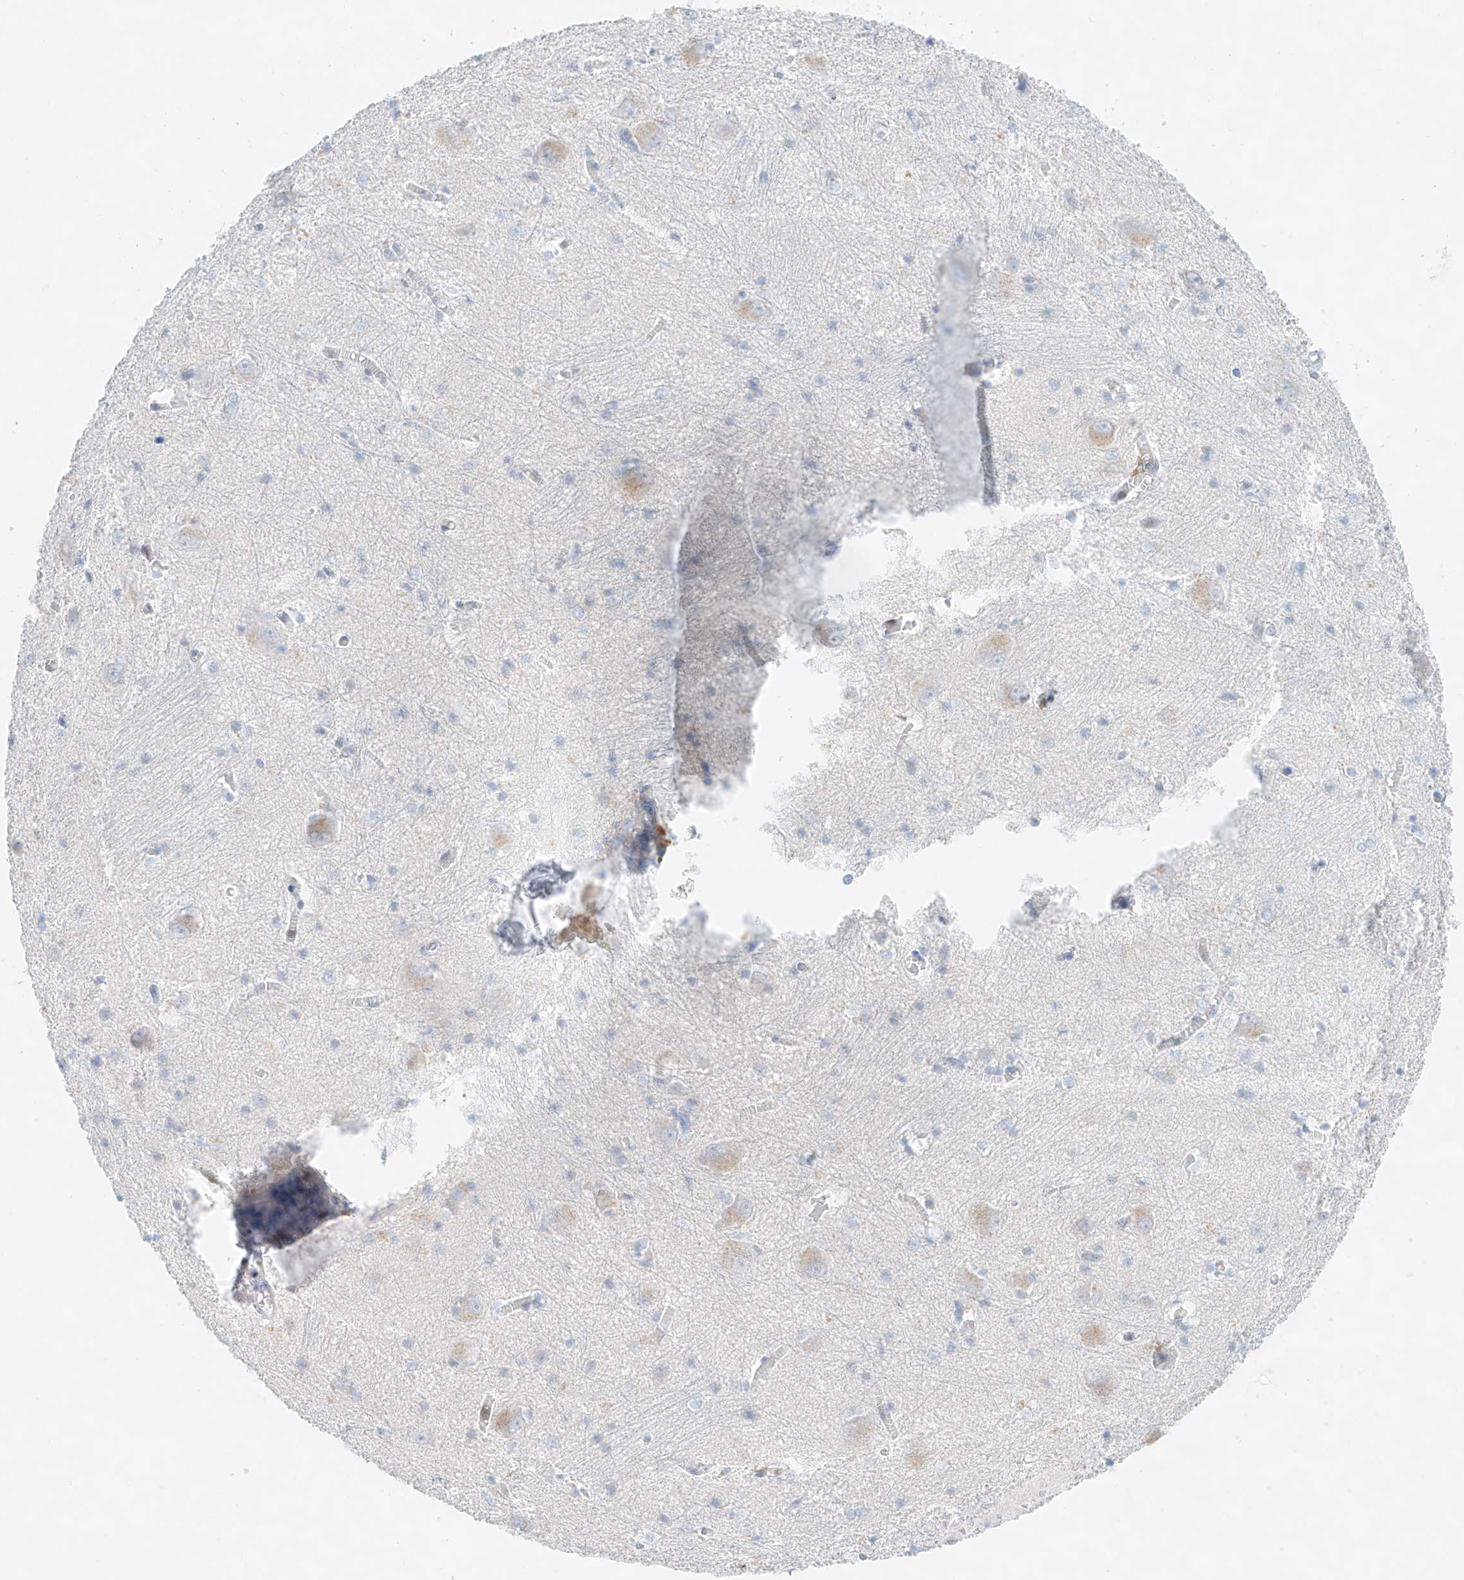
{"staining": {"intensity": "weak", "quantity": "<25%", "location": "cytoplasmic/membranous"}, "tissue": "caudate", "cell_type": "Glial cells", "image_type": "normal", "snomed": [{"axis": "morphology", "description": "Normal tissue, NOS"}, {"axis": "topography", "description": "Lateral ventricle wall"}], "caption": "An IHC histopathology image of unremarkable caudate is shown. There is no staining in glial cells of caudate. The staining was performed using DAB (3,3'-diaminobenzidine) to visualize the protein expression in brown, while the nuclei were stained in blue with hematoxylin (Magnification: 20x).", "gene": "NT5C3B", "patient": {"sex": "male", "age": 37}}